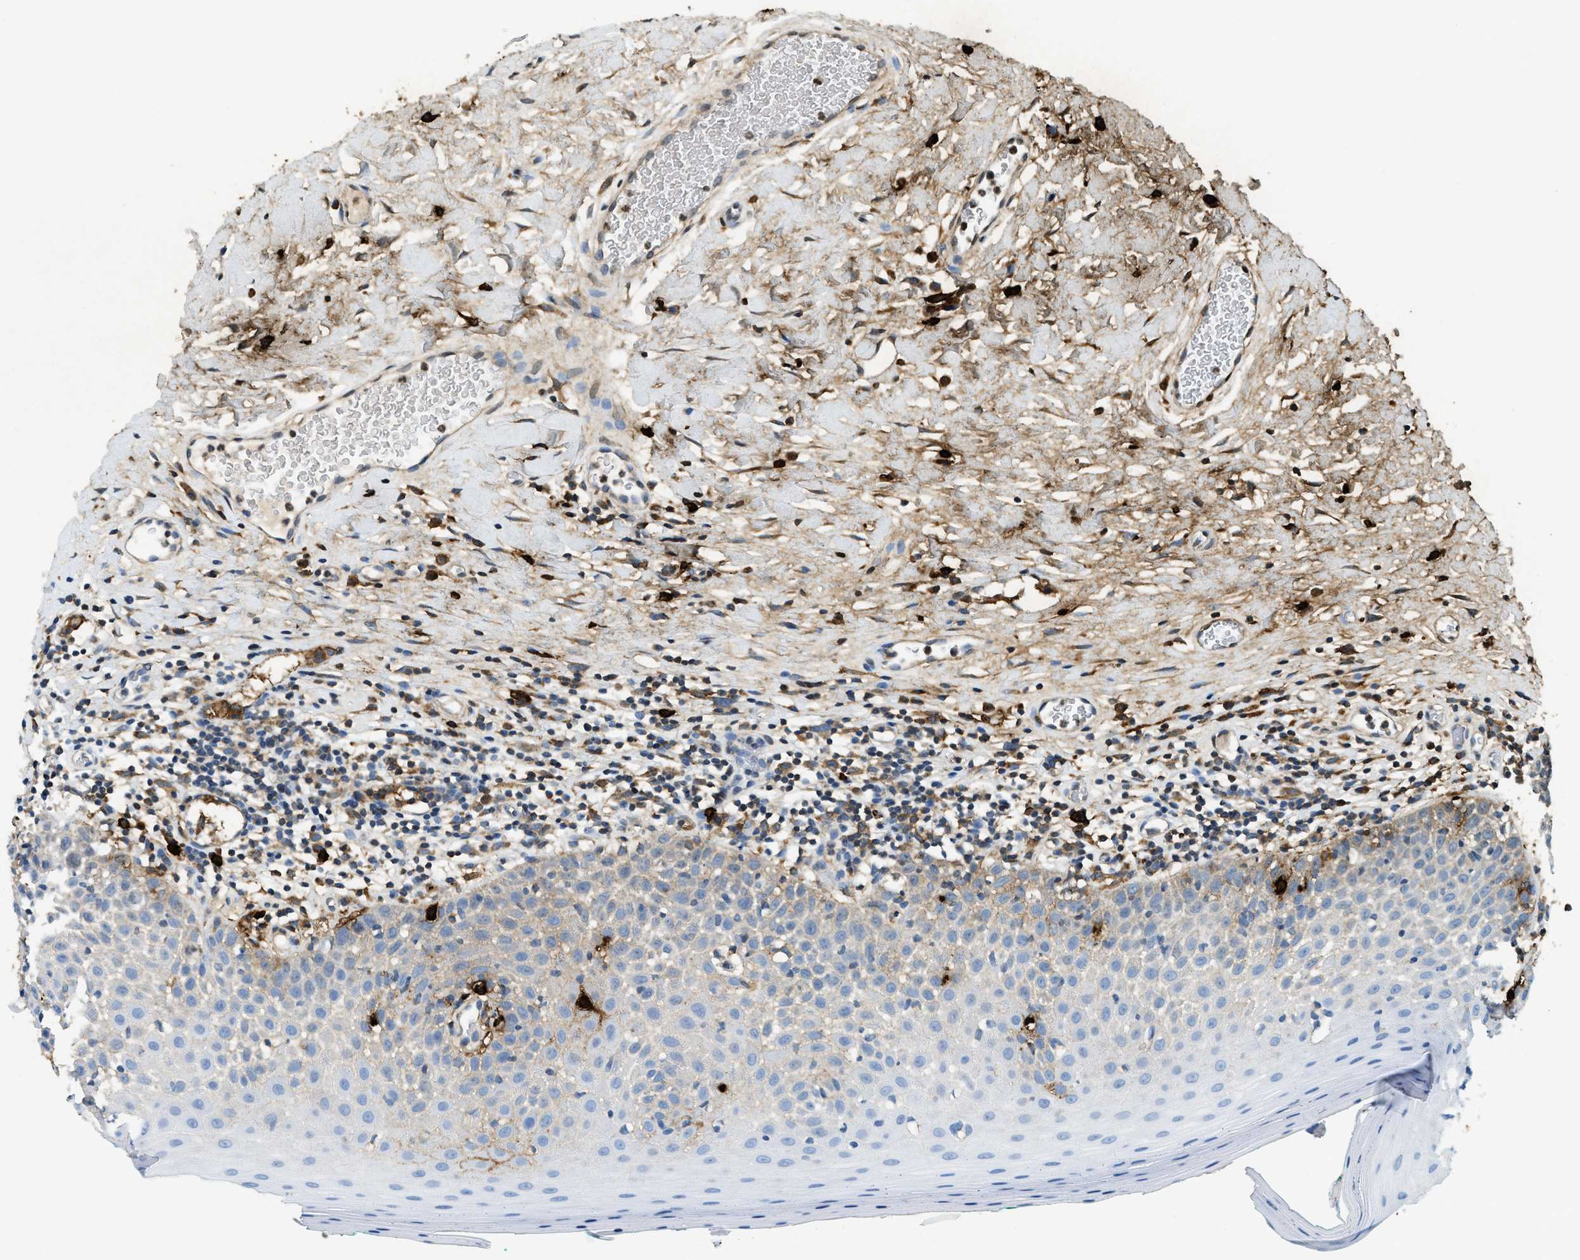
{"staining": {"intensity": "negative", "quantity": "none", "location": "none"}, "tissue": "oral mucosa", "cell_type": "Squamous epithelial cells", "image_type": "normal", "snomed": [{"axis": "morphology", "description": "Normal tissue, NOS"}, {"axis": "topography", "description": "Skeletal muscle"}, {"axis": "topography", "description": "Oral tissue"}], "caption": "DAB immunohistochemical staining of unremarkable human oral mucosa demonstrates no significant expression in squamous epithelial cells.", "gene": "TPSAB1", "patient": {"sex": "male", "age": 58}}